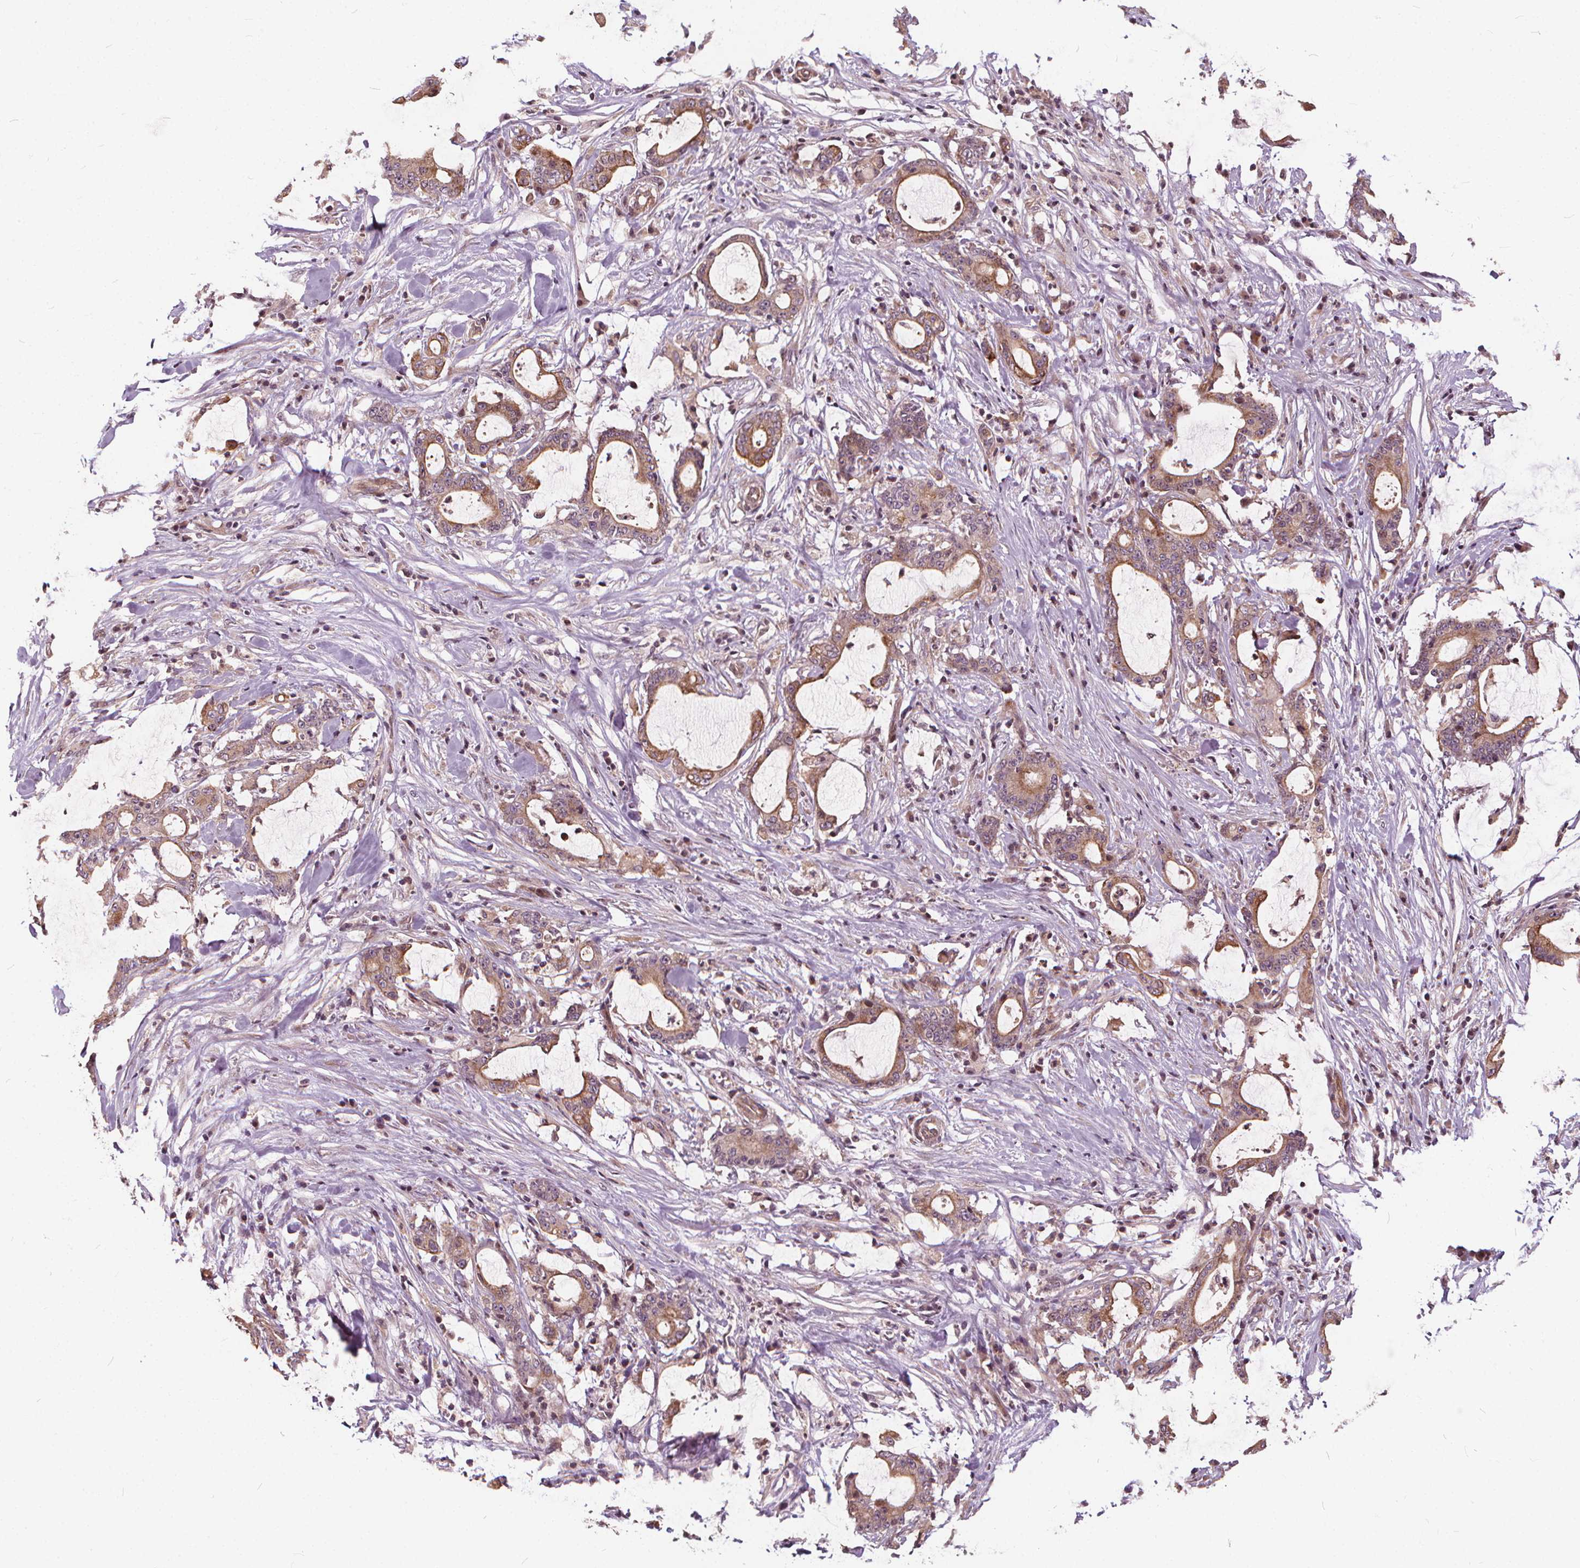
{"staining": {"intensity": "moderate", "quantity": ">75%", "location": "cytoplasmic/membranous"}, "tissue": "stomach cancer", "cell_type": "Tumor cells", "image_type": "cancer", "snomed": [{"axis": "morphology", "description": "Adenocarcinoma, NOS"}, {"axis": "topography", "description": "Stomach, upper"}], "caption": "Tumor cells show medium levels of moderate cytoplasmic/membranous staining in approximately >75% of cells in human stomach adenocarcinoma. The staining is performed using DAB brown chromogen to label protein expression. The nuclei are counter-stained blue using hematoxylin.", "gene": "INPP5E", "patient": {"sex": "male", "age": 68}}